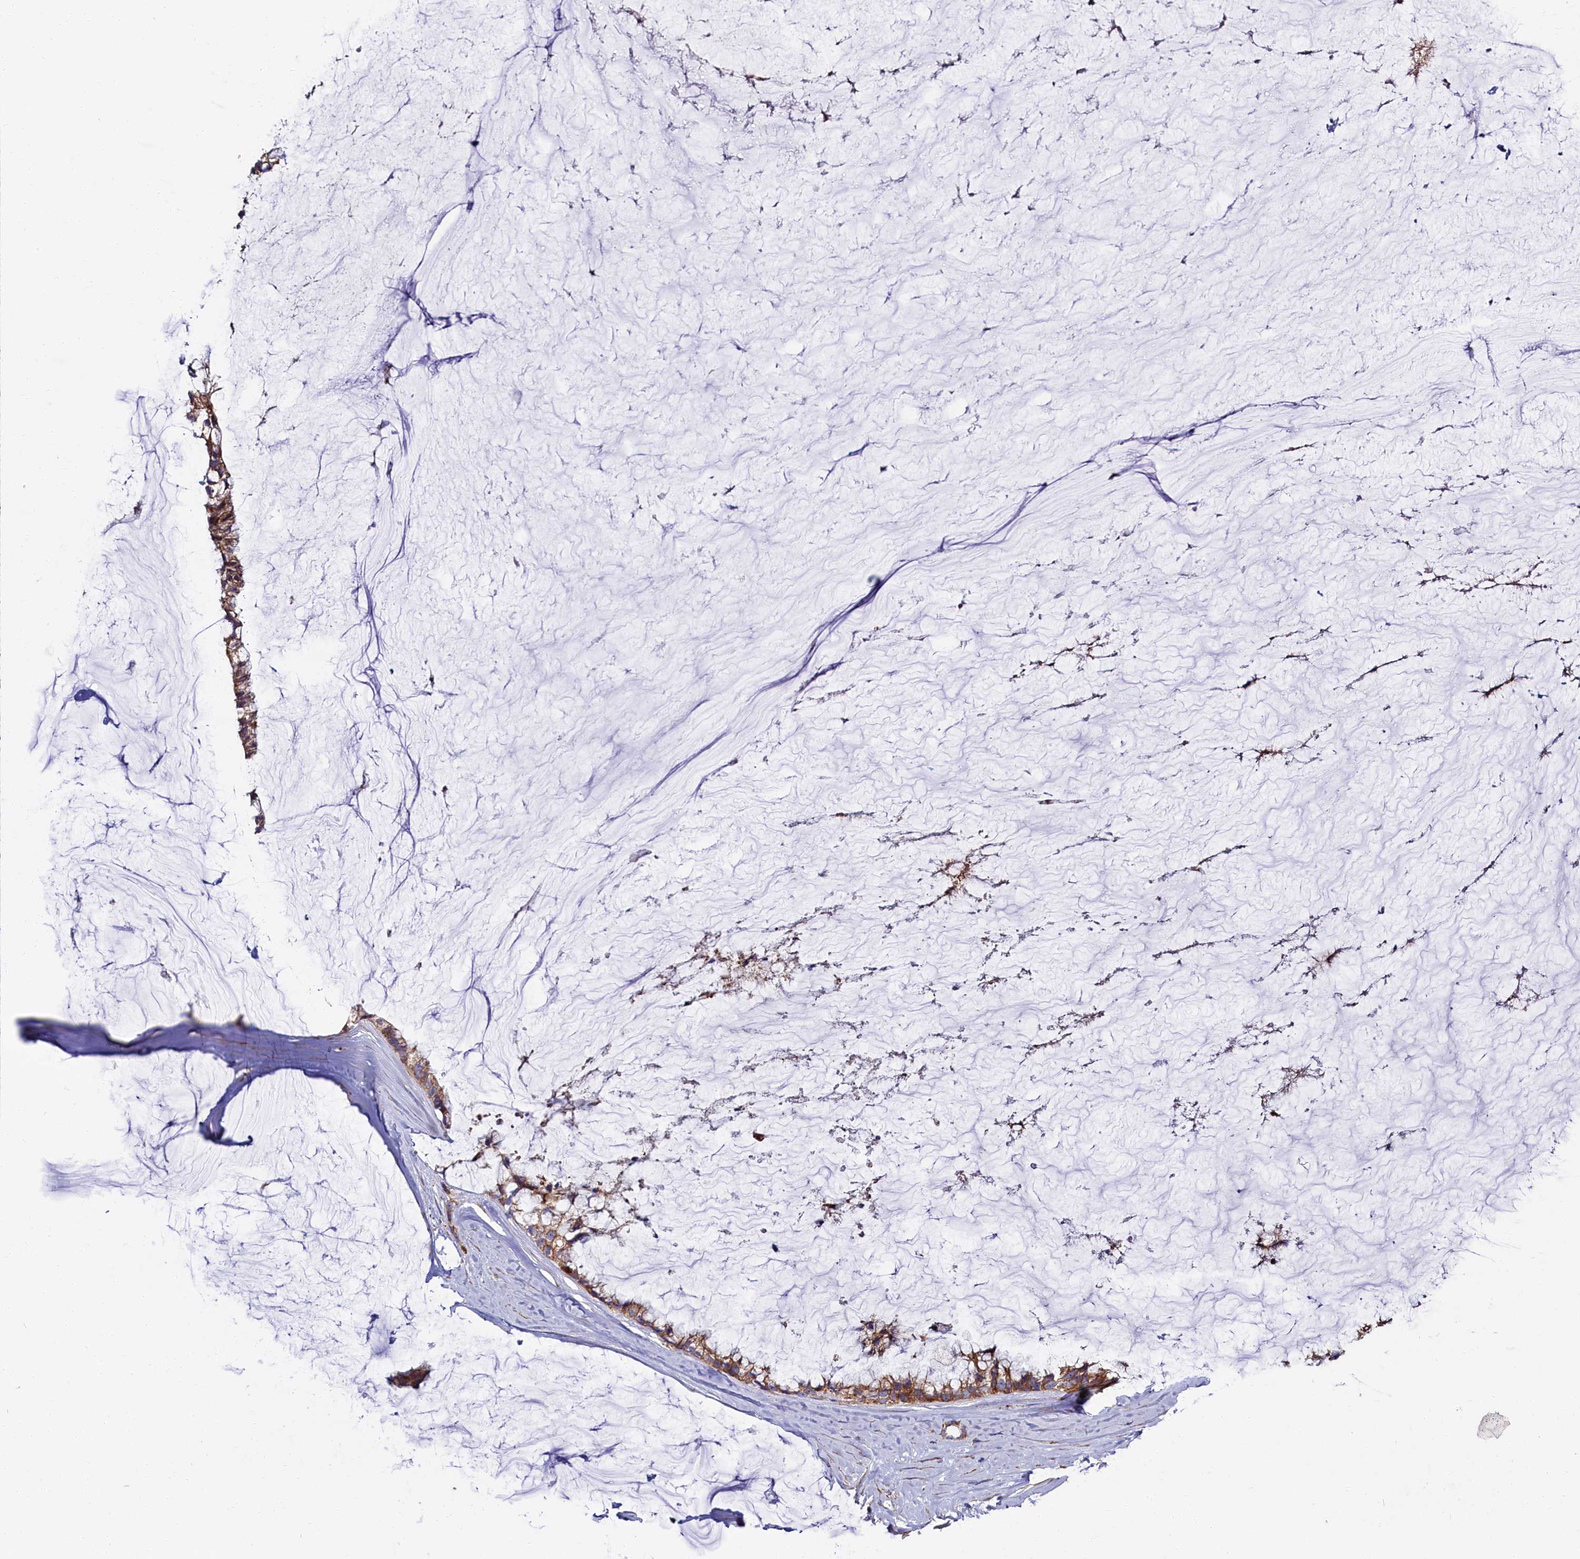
{"staining": {"intensity": "moderate", "quantity": ">75%", "location": "cytoplasmic/membranous"}, "tissue": "ovarian cancer", "cell_type": "Tumor cells", "image_type": "cancer", "snomed": [{"axis": "morphology", "description": "Cystadenocarcinoma, mucinous, NOS"}, {"axis": "topography", "description": "Ovary"}], "caption": "This is a micrograph of immunohistochemistry (IHC) staining of ovarian mucinous cystadenocarcinoma, which shows moderate staining in the cytoplasmic/membranous of tumor cells.", "gene": "ZSWIM1", "patient": {"sex": "female", "age": 39}}